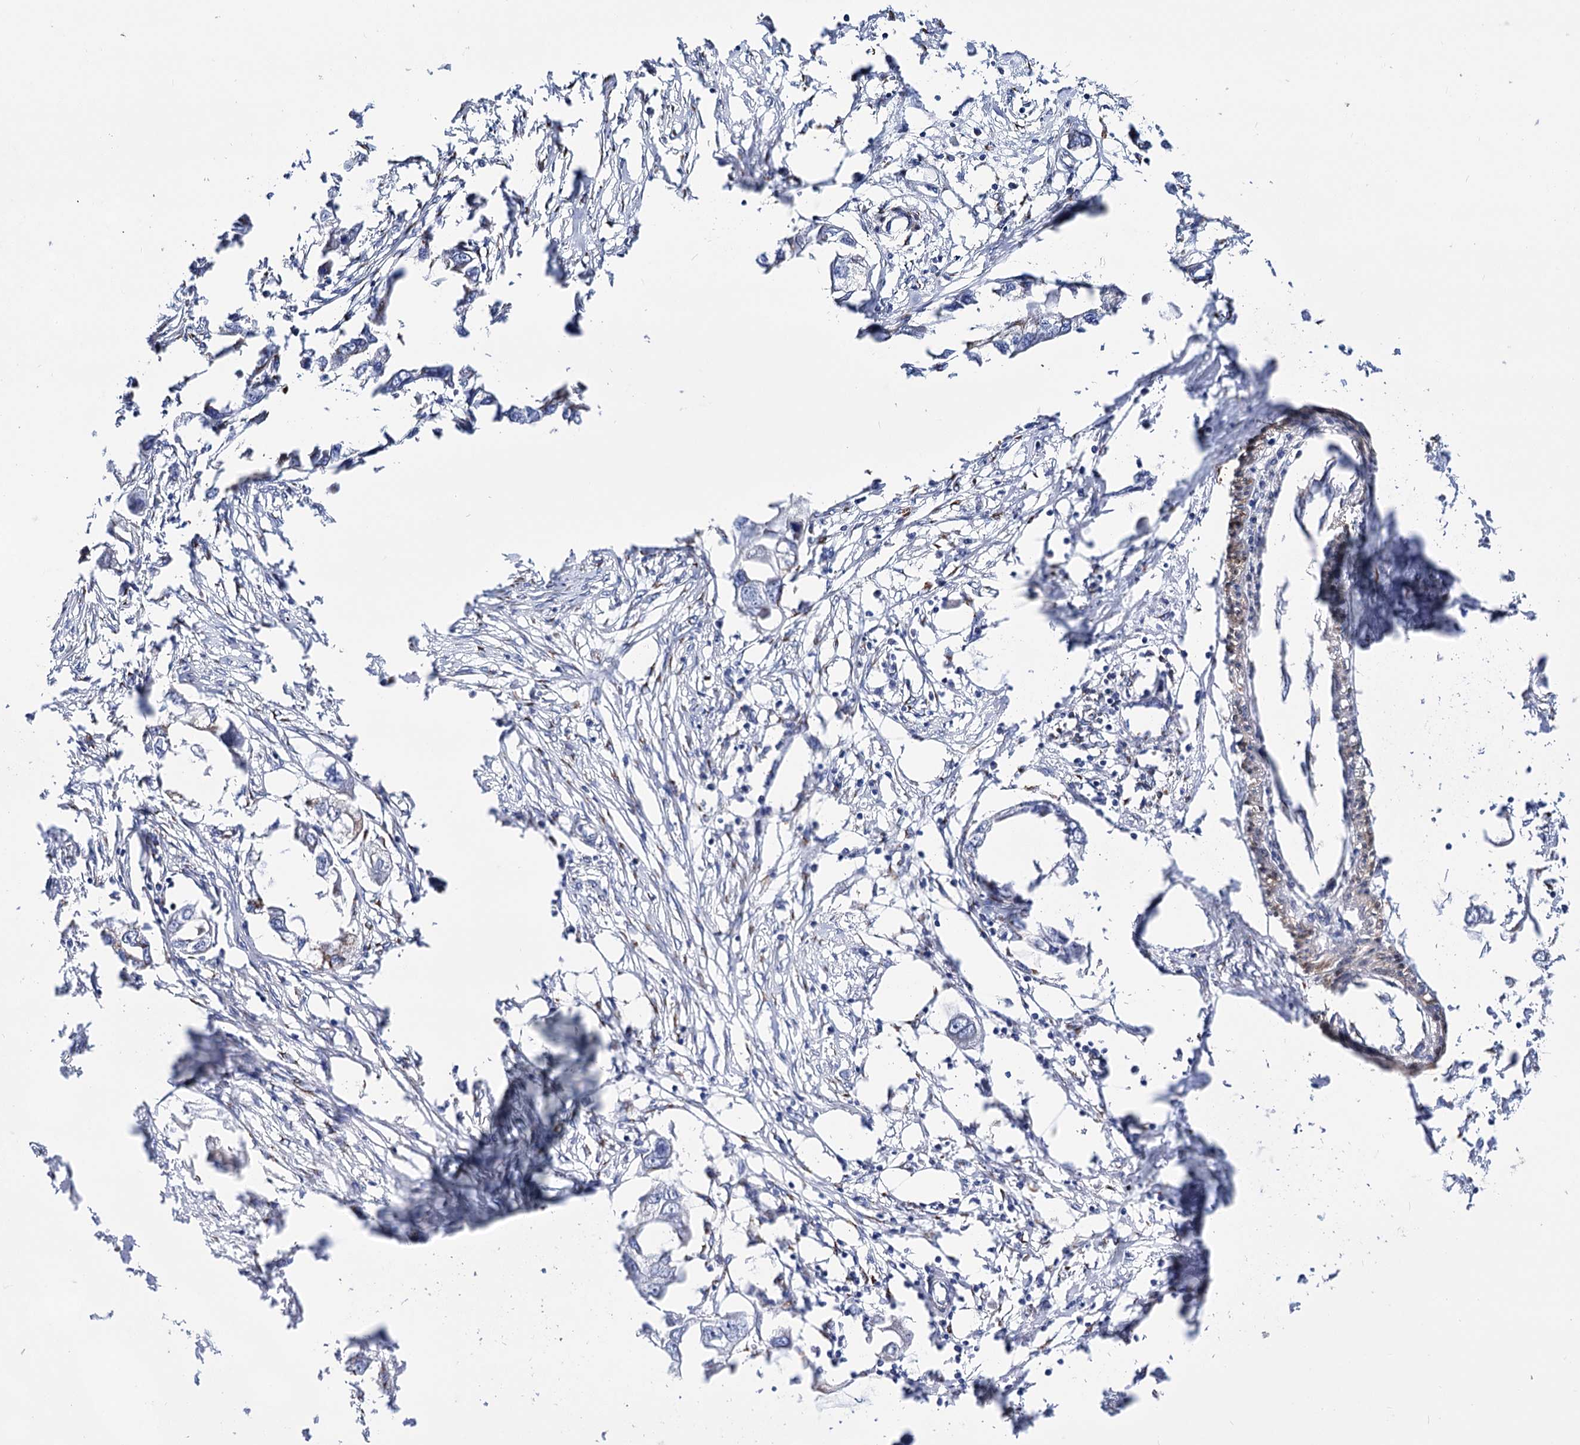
{"staining": {"intensity": "negative", "quantity": "none", "location": "none"}, "tissue": "endometrial cancer", "cell_type": "Tumor cells", "image_type": "cancer", "snomed": [{"axis": "morphology", "description": "Adenocarcinoma, NOS"}, {"axis": "morphology", "description": "Adenocarcinoma, metastatic, NOS"}, {"axis": "topography", "description": "Adipose tissue"}, {"axis": "topography", "description": "Endometrium"}], "caption": "Endometrial cancer (metastatic adenocarcinoma) was stained to show a protein in brown. There is no significant expression in tumor cells. (DAB IHC, high magnification).", "gene": "C11orf96", "patient": {"sex": "female", "age": 67}}